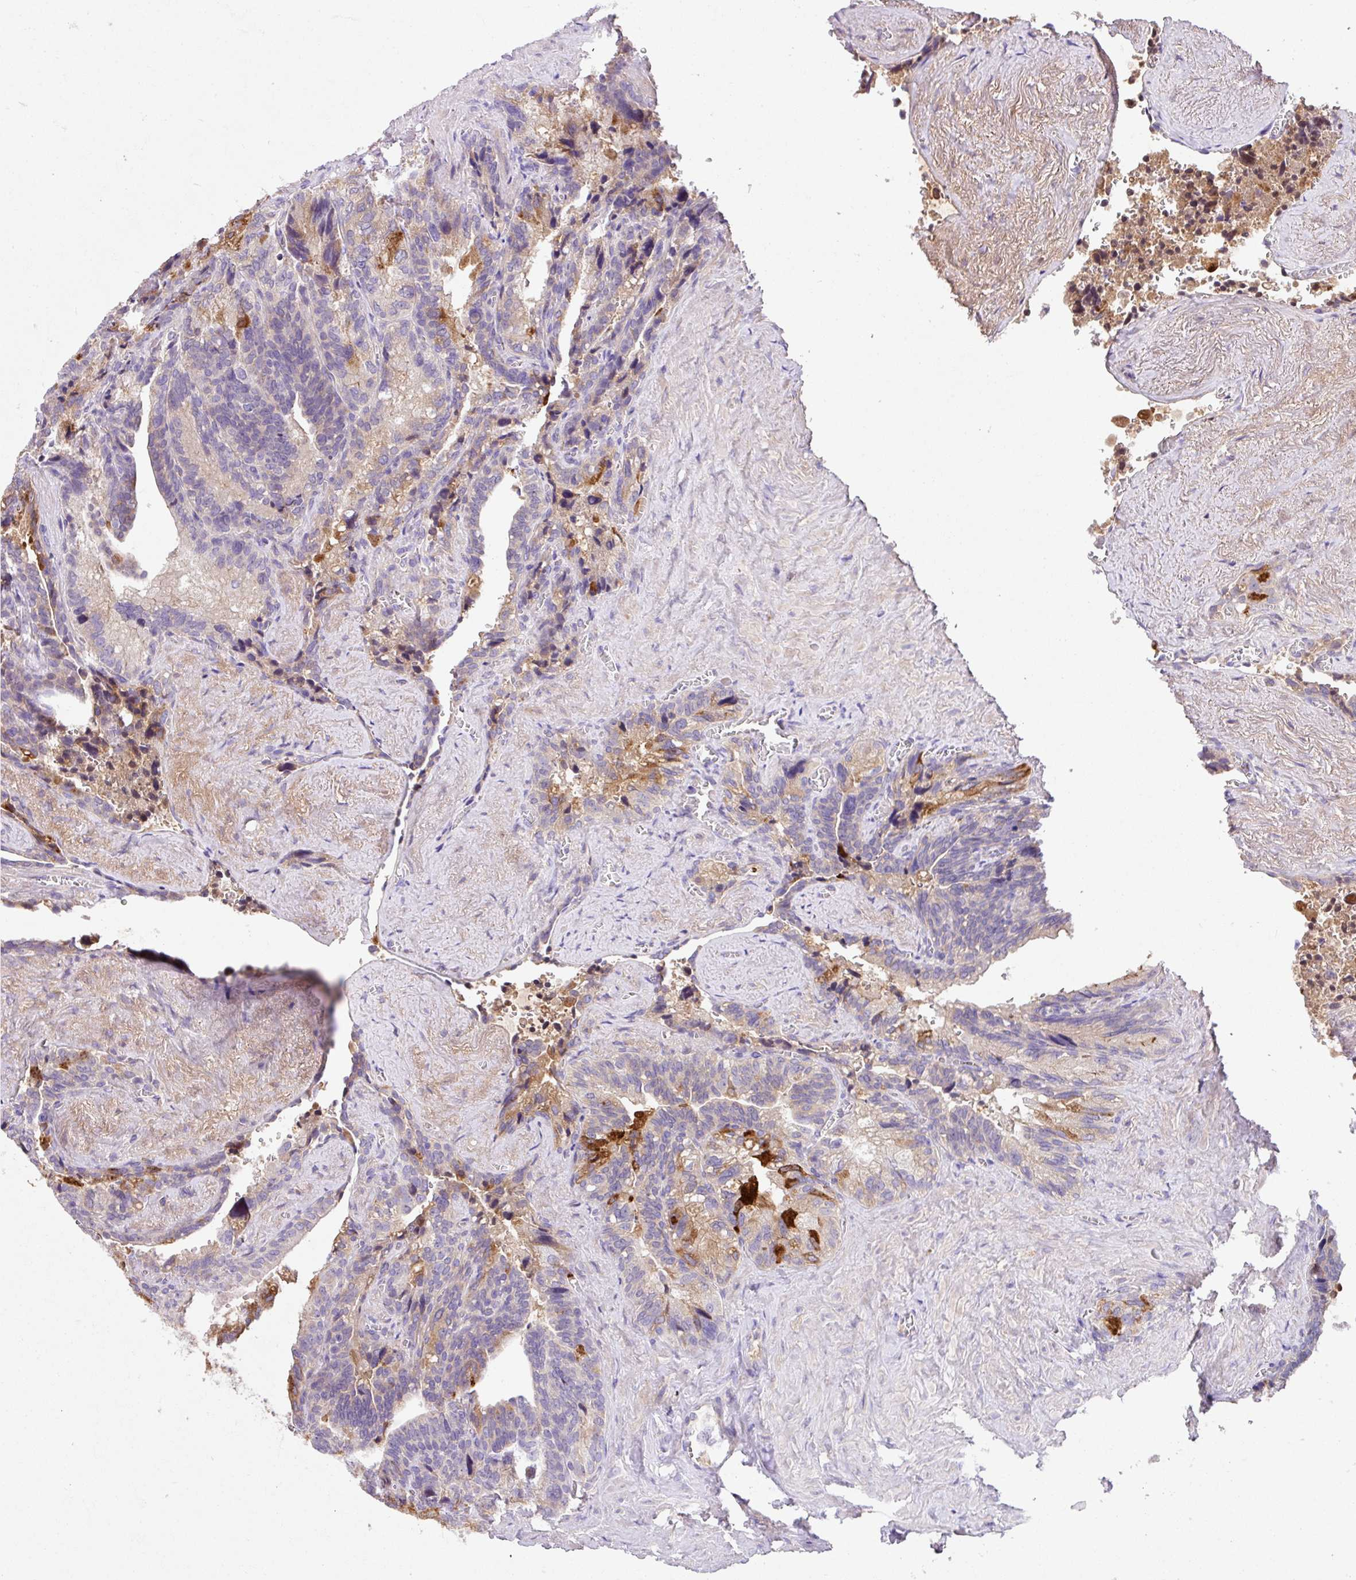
{"staining": {"intensity": "moderate", "quantity": "25%-75%", "location": "cytoplasmic/membranous"}, "tissue": "seminal vesicle", "cell_type": "Glandular cells", "image_type": "normal", "snomed": [{"axis": "morphology", "description": "Normal tissue, NOS"}, {"axis": "topography", "description": "Seminal veicle"}], "caption": "IHC of benign seminal vesicle reveals medium levels of moderate cytoplasmic/membranous expression in approximately 25%-75% of glandular cells.", "gene": "CRISP3", "patient": {"sex": "male", "age": 68}}